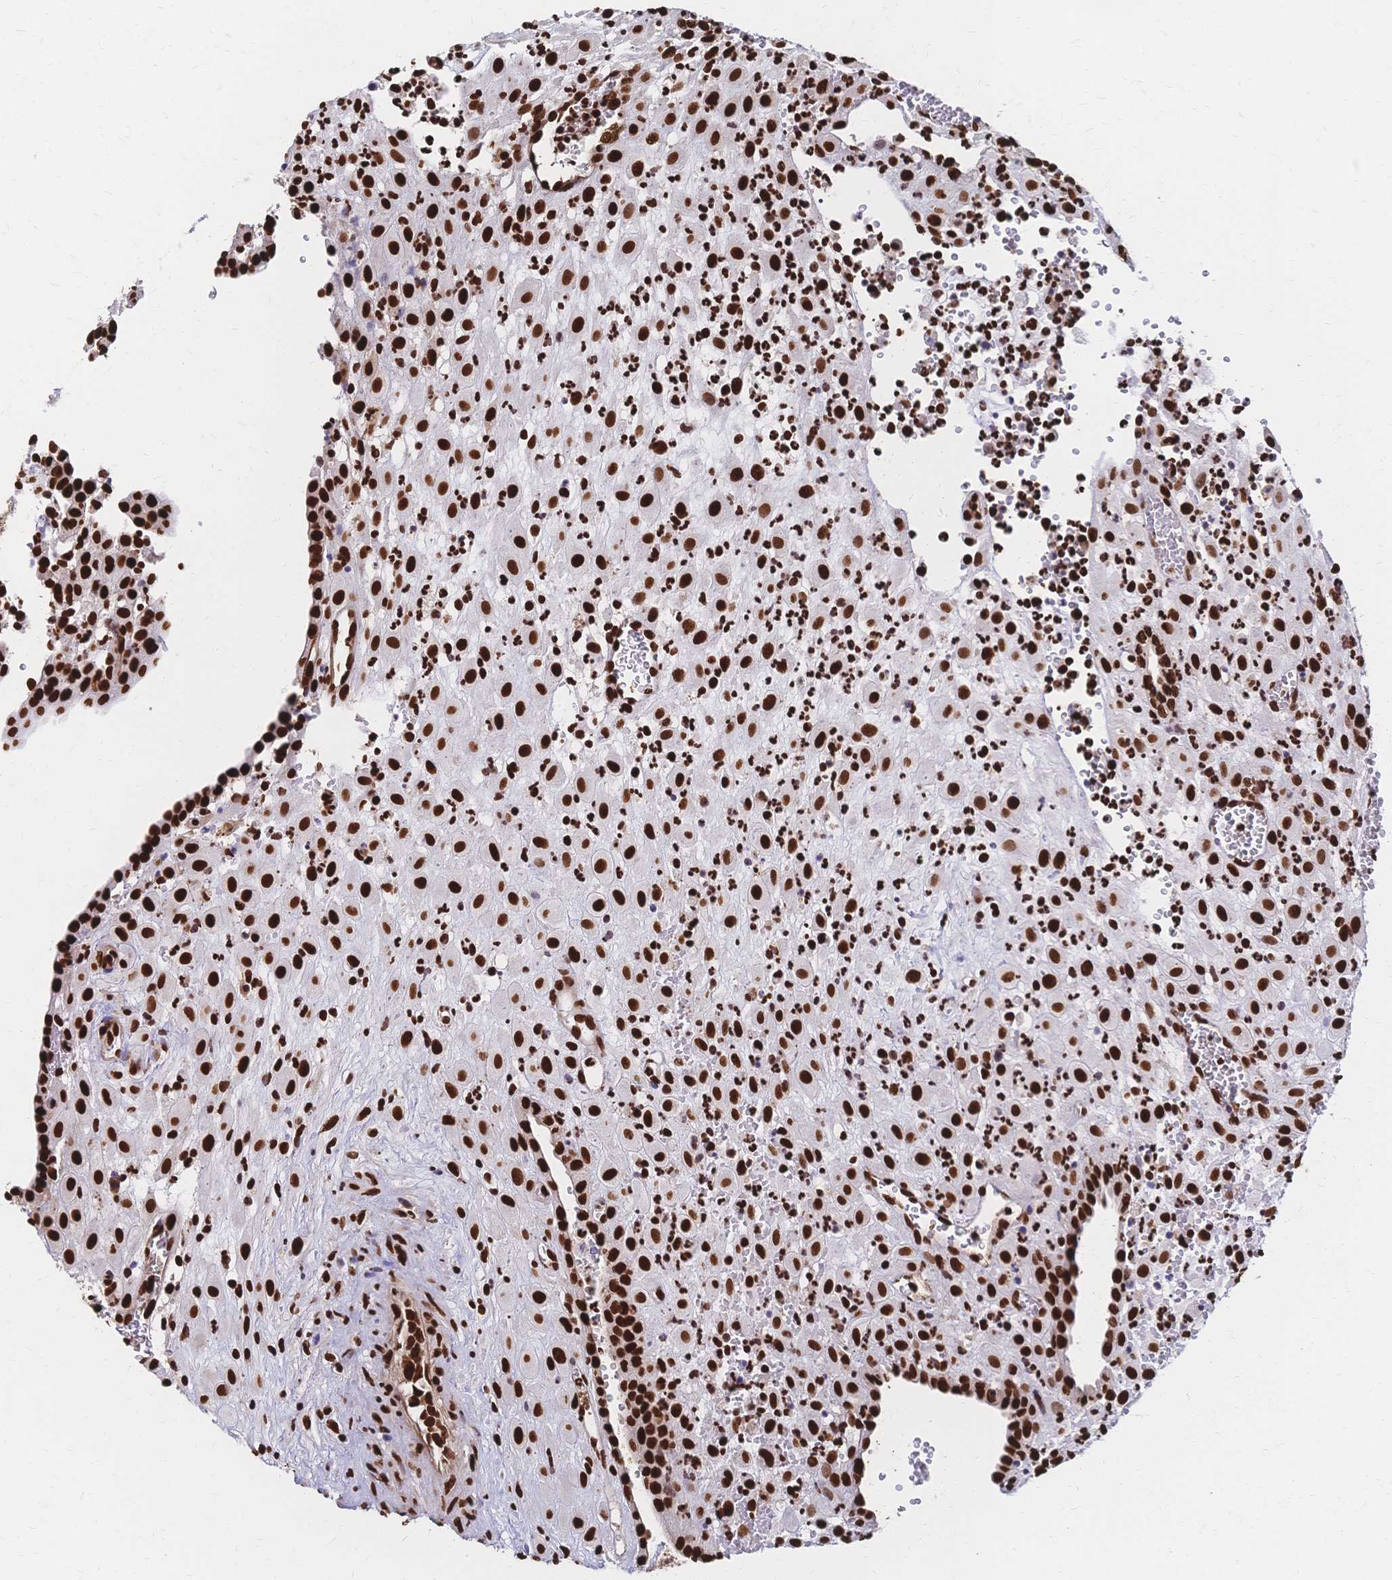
{"staining": {"intensity": "strong", "quantity": ">75%", "location": "nuclear"}, "tissue": "placenta", "cell_type": "Decidual cells", "image_type": "normal", "snomed": [{"axis": "morphology", "description": "Normal tissue, NOS"}, {"axis": "topography", "description": "Placenta"}], "caption": "This is a histology image of immunohistochemistry staining of benign placenta, which shows strong staining in the nuclear of decidual cells.", "gene": "HDGF", "patient": {"sex": "female", "age": 24}}